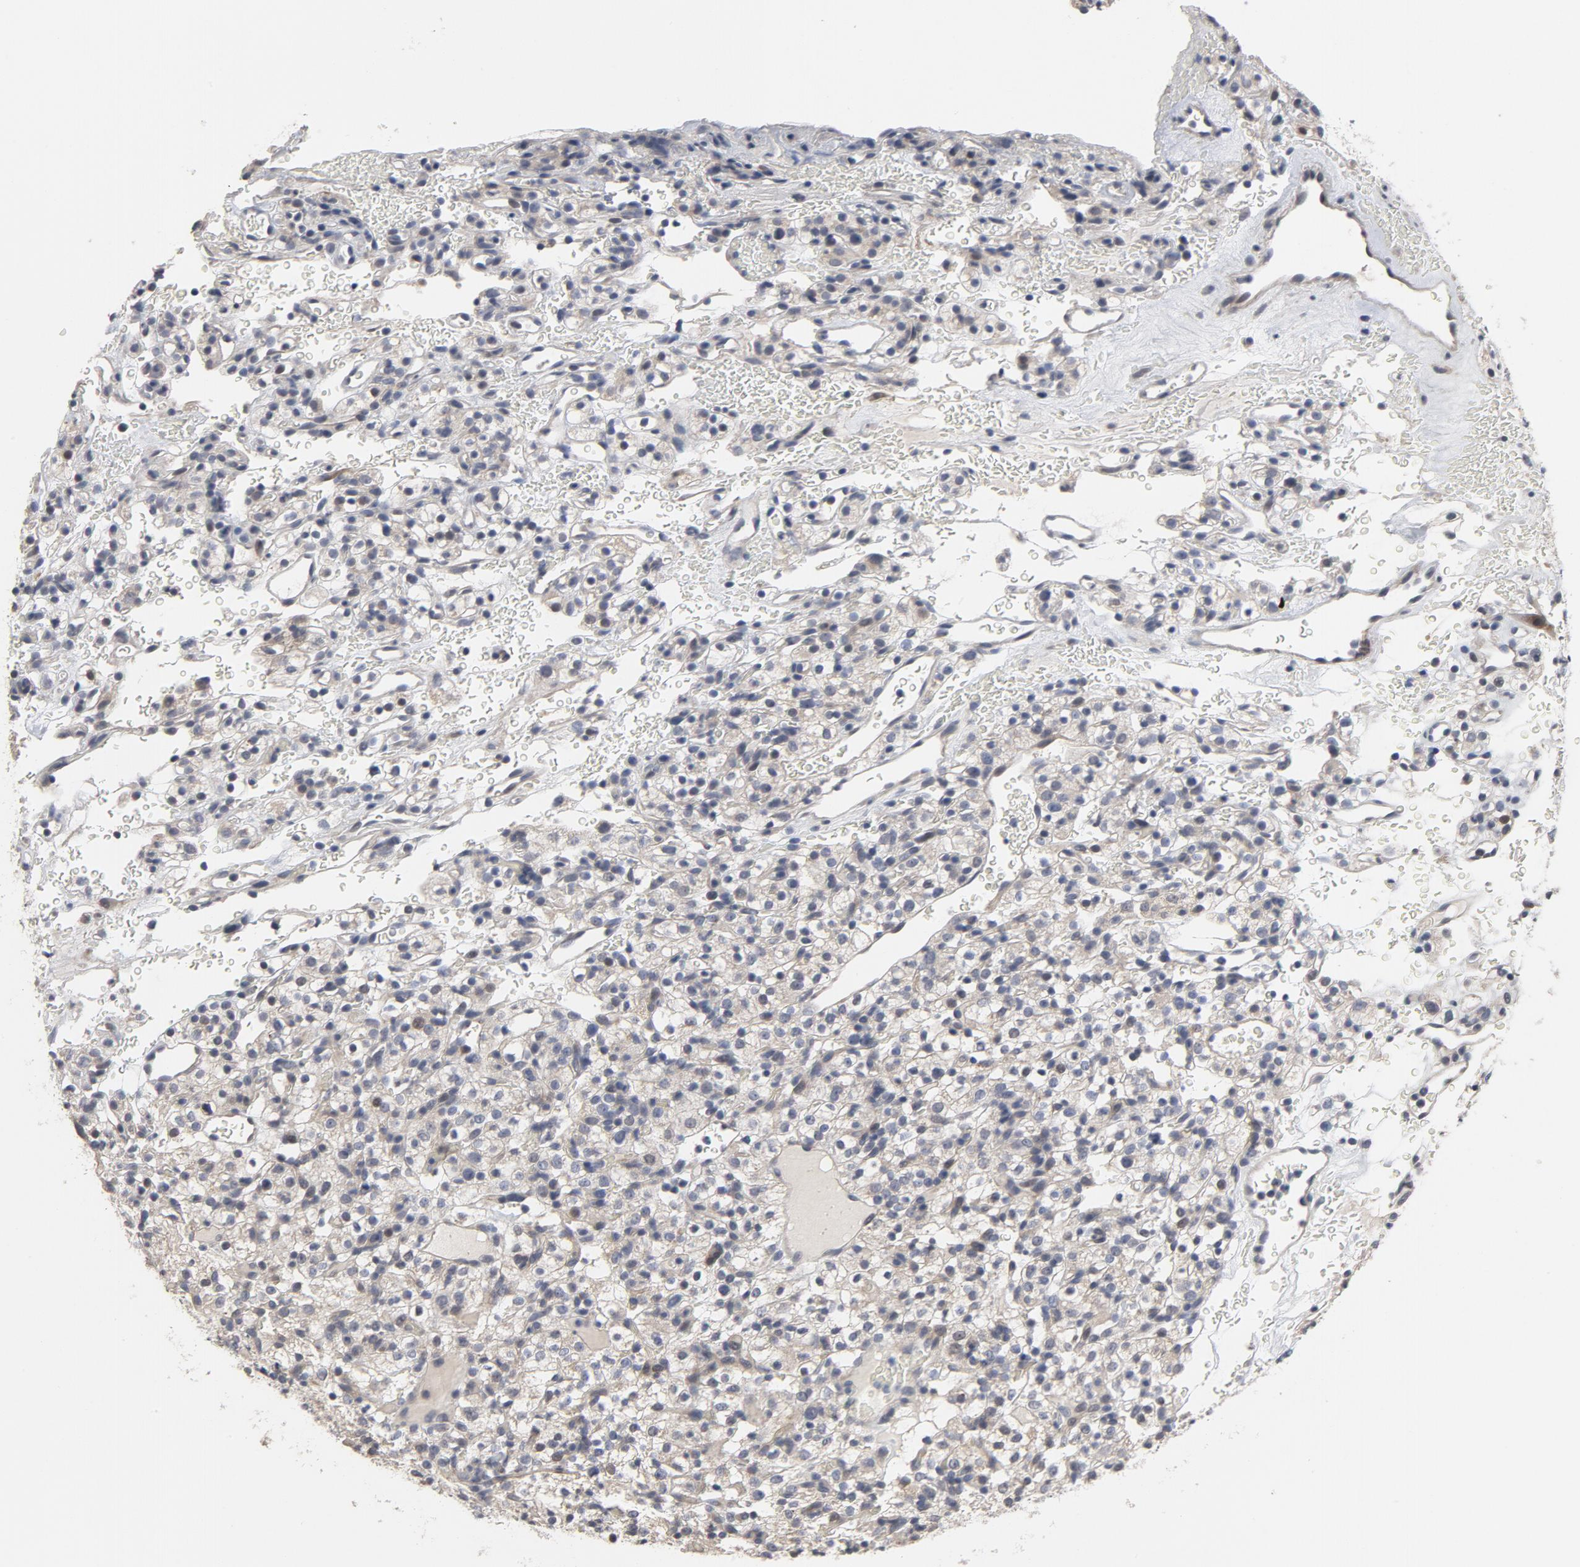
{"staining": {"intensity": "negative", "quantity": "none", "location": "none"}, "tissue": "renal cancer", "cell_type": "Tumor cells", "image_type": "cancer", "snomed": [{"axis": "morphology", "description": "Normal tissue, NOS"}, {"axis": "morphology", "description": "Adenocarcinoma, NOS"}, {"axis": "topography", "description": "Kidney"}], "caption": "The histopathology image shows no staining of tumor cells in renal adenocarcinoma.", "gene": "PPP1R1B", "patient": {"sex": "female", "age": 72}}